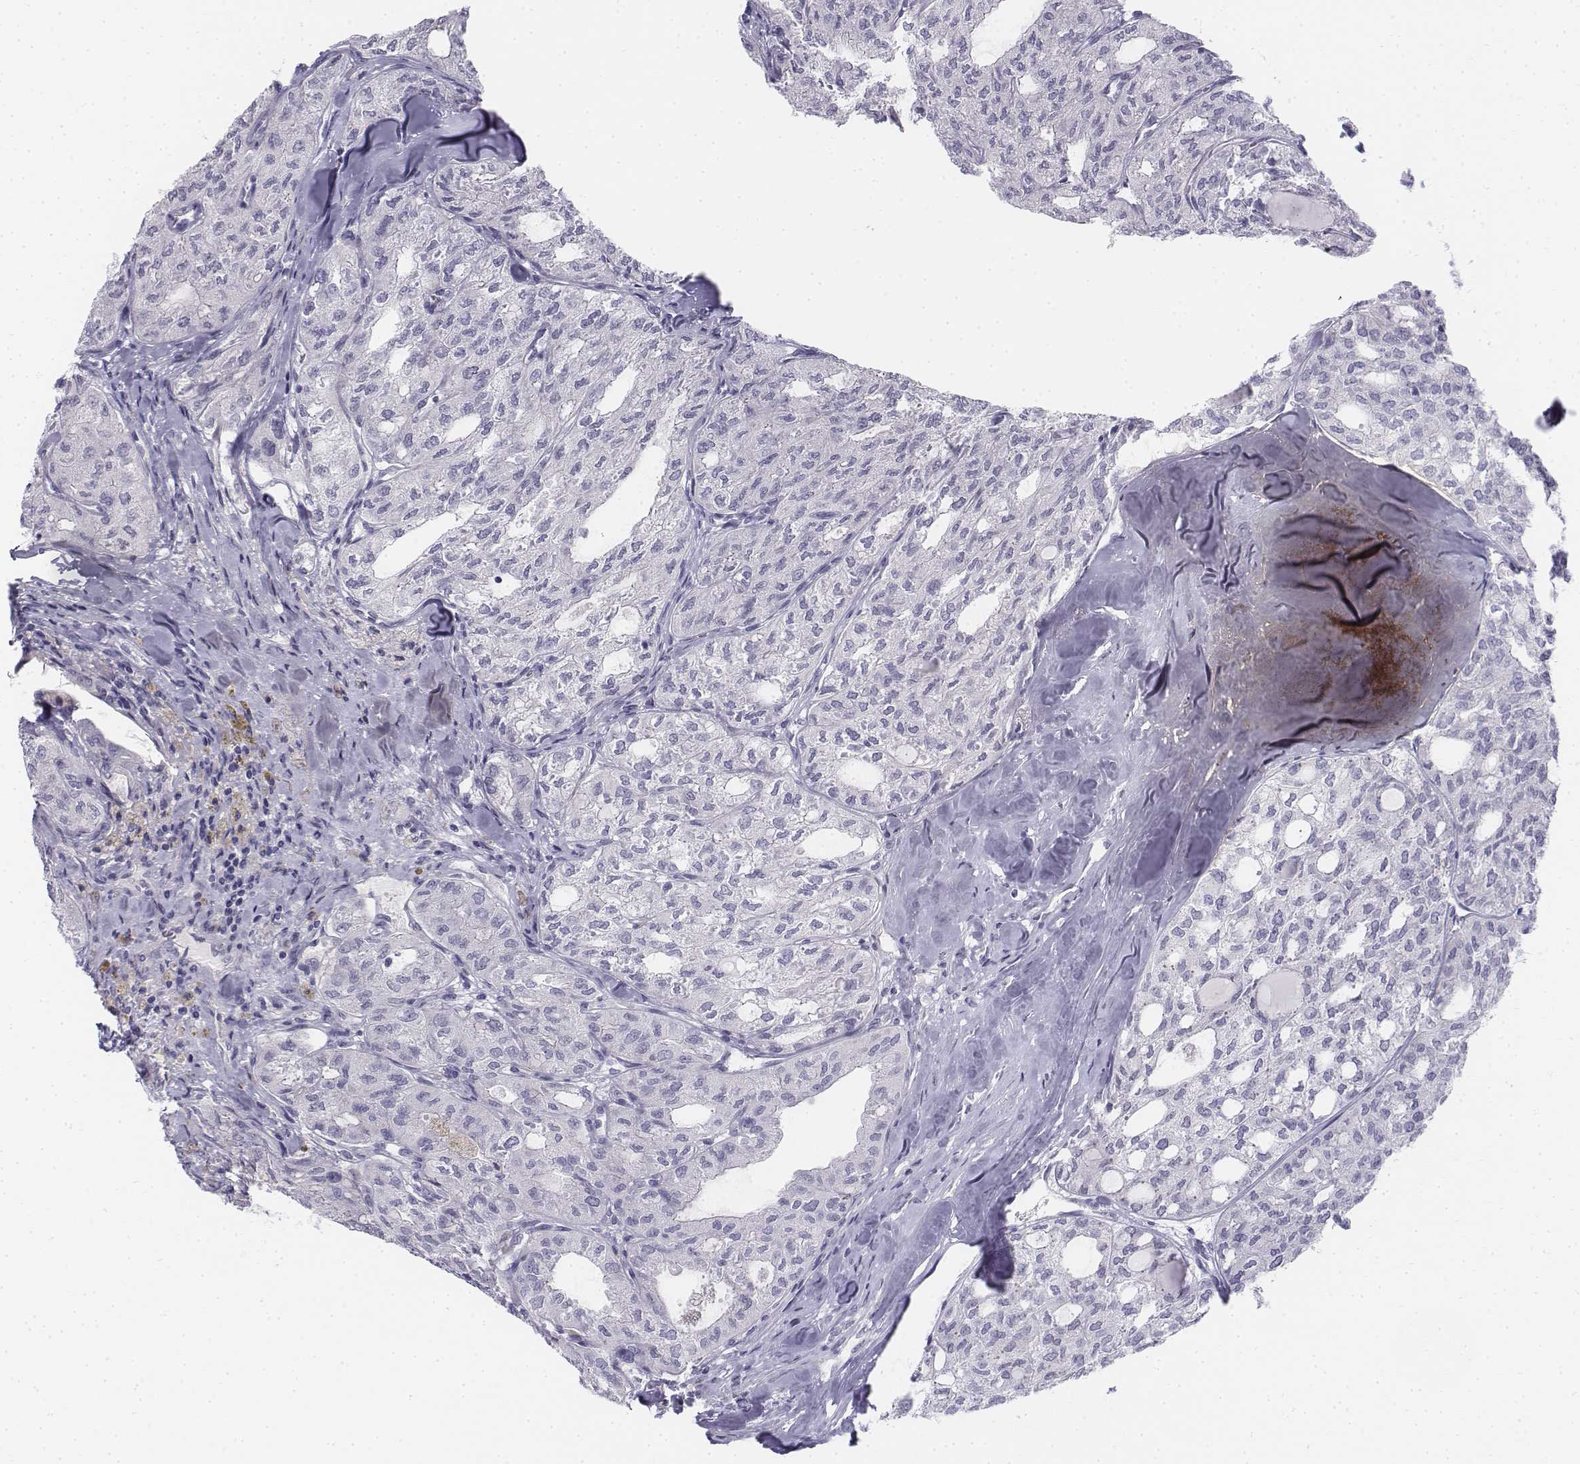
{"staining": {"intensity": "negative", "quantity": "none", "location": "none"}, "tissue": "thyroid cancer", "cell_type": "Tumor cells", "image_type": "cancer", "snomed": [{"axis": "morphology", "description": "Follicular adenoma carcinoma, NOS"}, {"axis": "topography", "description": "Thyroid gland"}], "caption": "DAB (3,3'-diaminobenzidine) immunohistochemical staining of human thyroid cancer shows no significant expression in tumor cells.", "gene": "TH", "patient": {"sex": "male", "age": 75}}